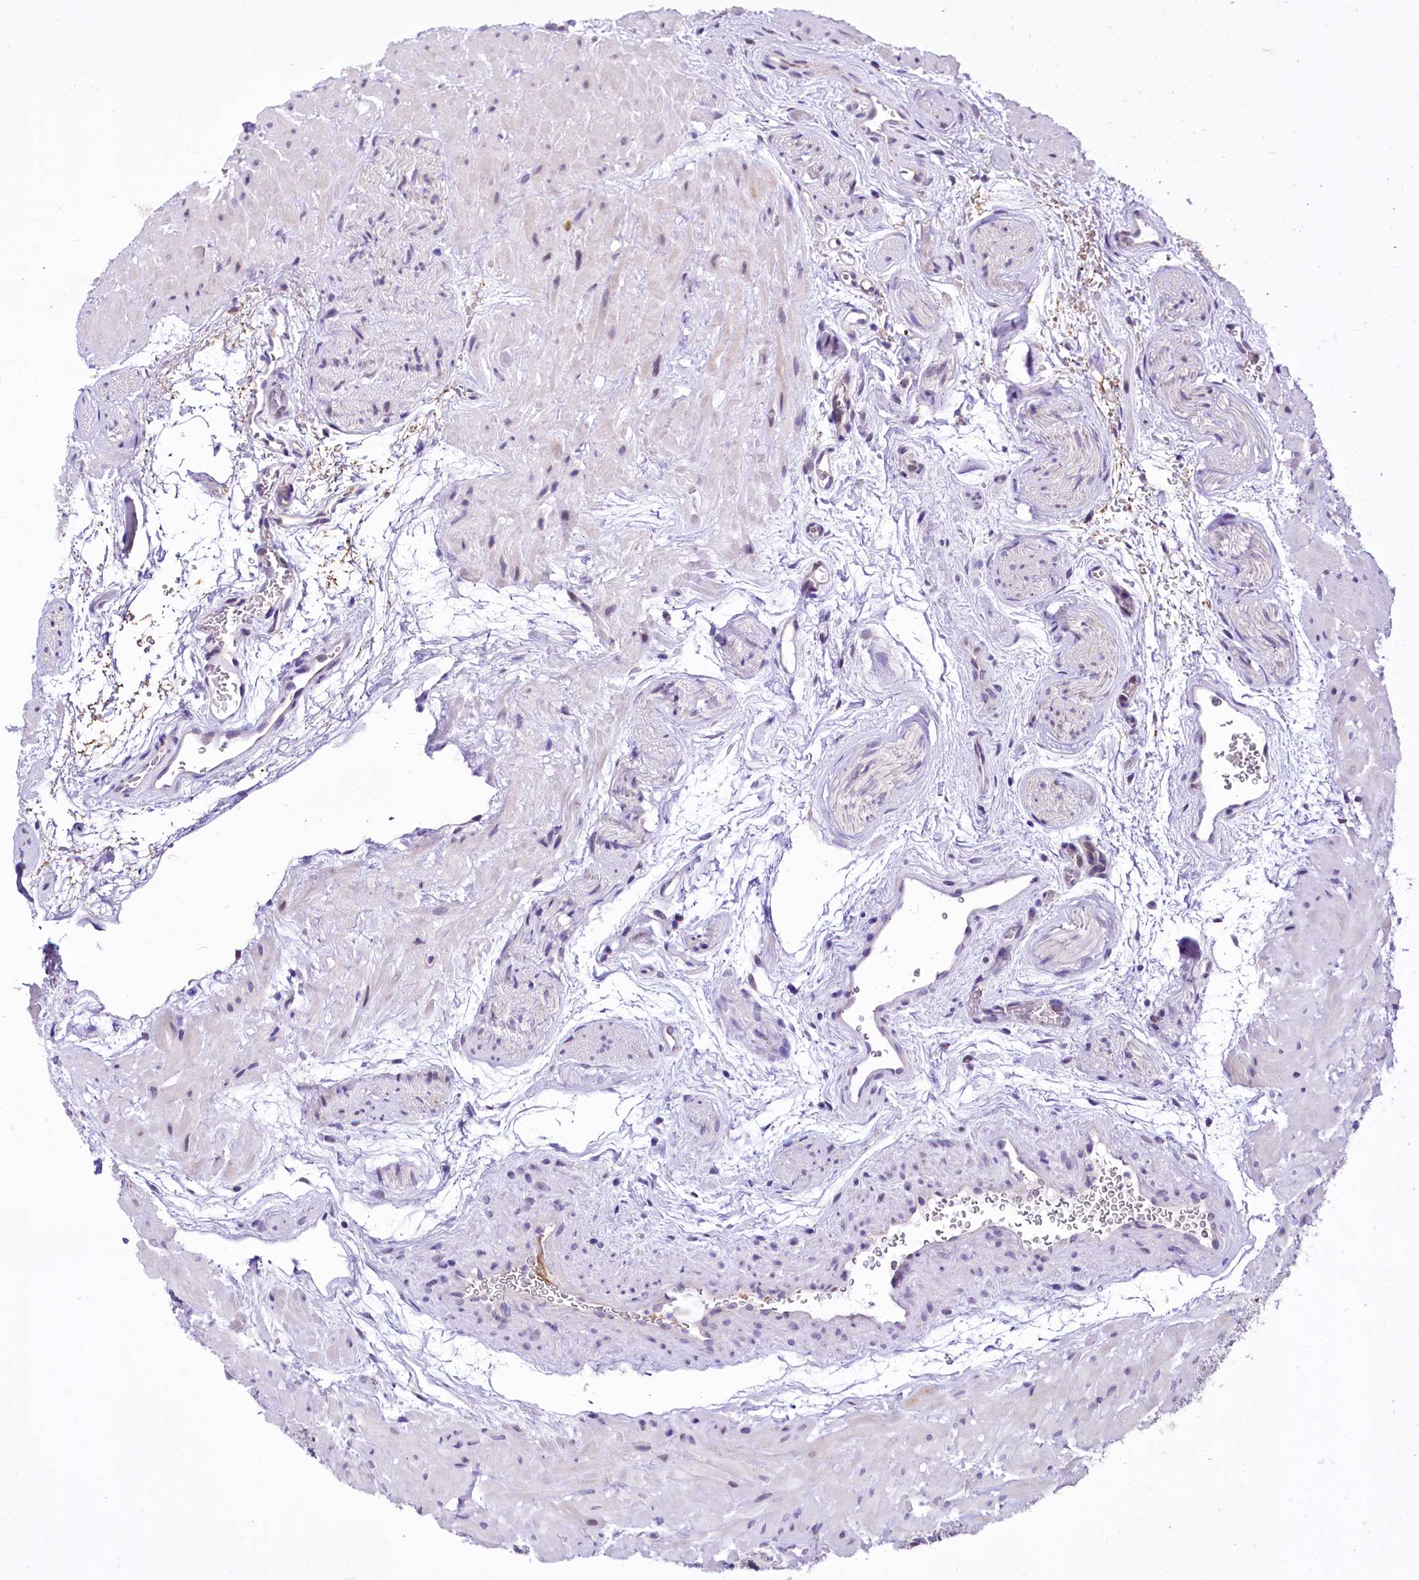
{"staining": {"intensity": "negative", "quantity": "none", "location": "none"}, "tissue": "seminal vesicle", "cell_type": "Glandular cells", "image_type": "normal", "snomed": [{"axis": "morphology", "description": "Normal tissue, NOS"}, {"axis": "topography", "description": "Seminal veicle"}], "caption": "Immunohistochemical staining of normal seminal vesicle reveals no significant expression in glandular cells.", "gene": "BANK1", "patient": {"sex": "male", "age": 60}}